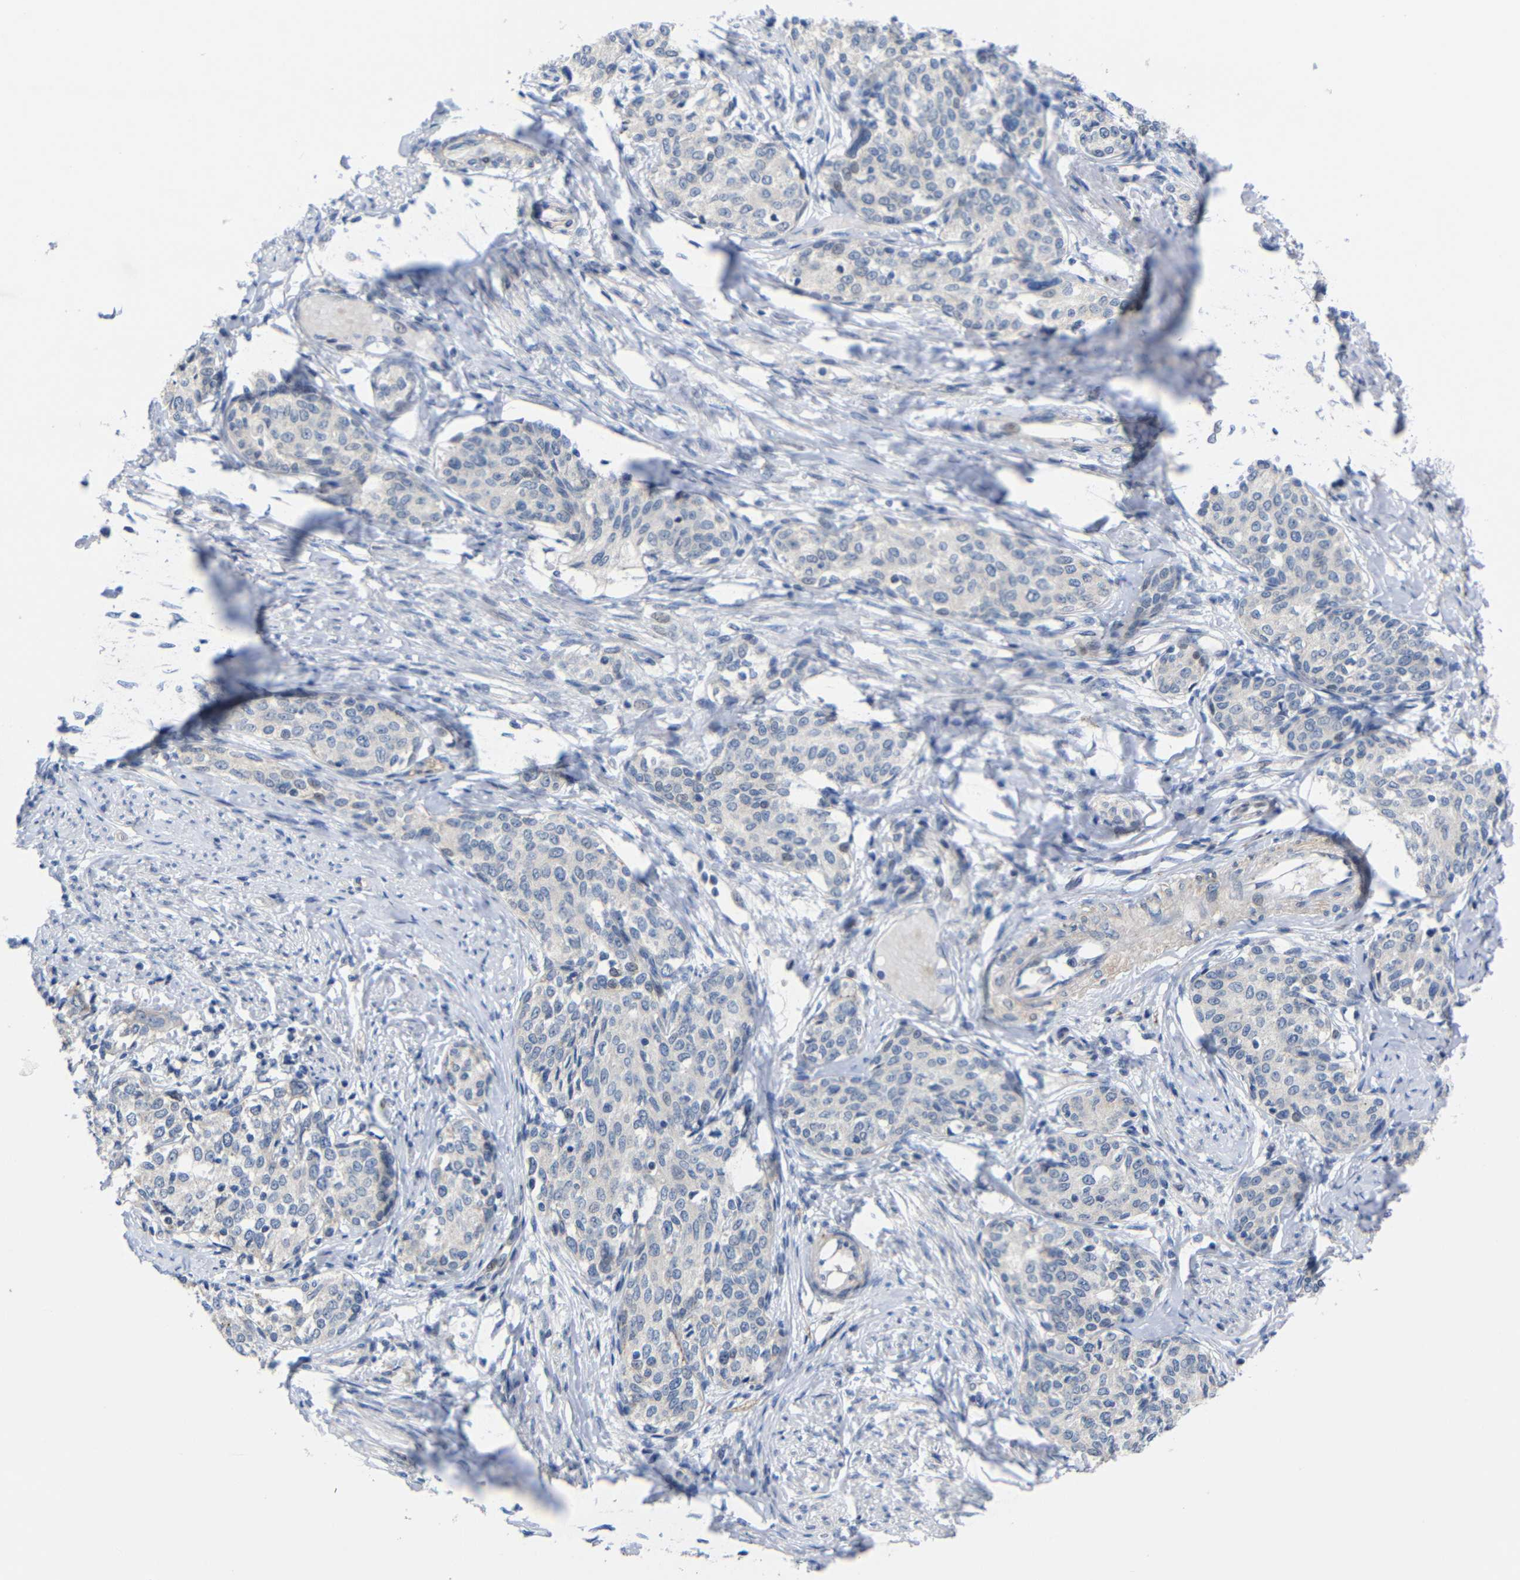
{"staining": {"intensity": "negative", "quantity": "none", "location": "none"}, "tissue": "cervical cancer", "cell_type": "Tumor cells", "image_type": "cancer", "snomed": [{"axis": "morphology", "description": "Squamous cell carcinoma, NOS"}, {"axis": "morphology", "description": "Adenocarcinoma, NOS"}, {"axis": "topography", "description": "Cervix"}], "caption": "Protein analysis of cervical cancer shows no significant staining in tumor cells.", "gene": "CMTM1", "patient": {"sex": "female", "age": 52}}